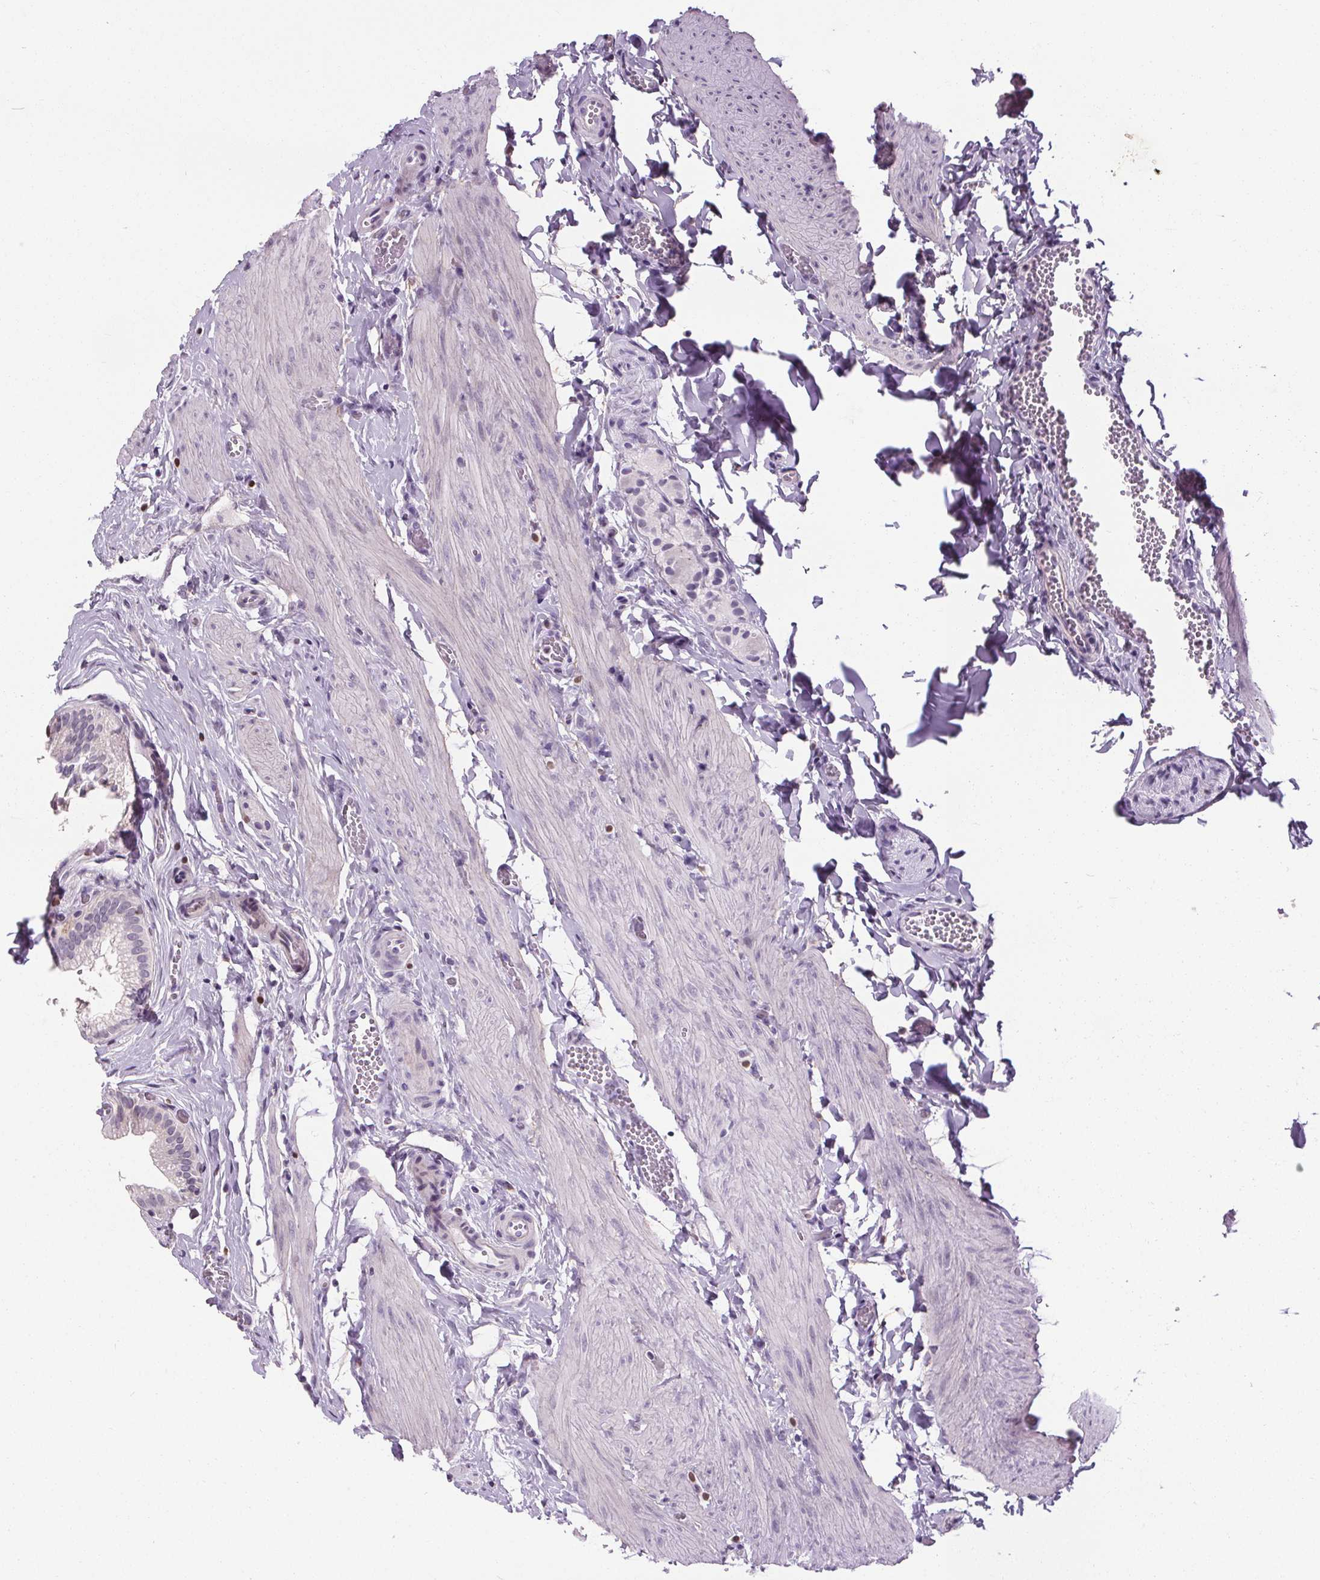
{"staining": {"intensity": "negative", "quantity": "none", "location": "none"}, "tissue": "gallbladder", "cell_type": "Glandular cells", "image_type": "normal", "snomed": [{"axis": "morphology", "description": "Normal tissue, NOS"}, {"axis": "topography", "description": "Gallbladder"}, {"axis": "topography", "description": "Peripheral nerve tissue"}], "caption": "A photomicrograph of gallbladder stained for a protein exhibits no brown staining in glandular cells. (DAB (3,3'-diaminobenzidine) immunohistochemistry, high magnification).", "gene": "TMEM240", "patient": {"sex": "male", "age": 17}}